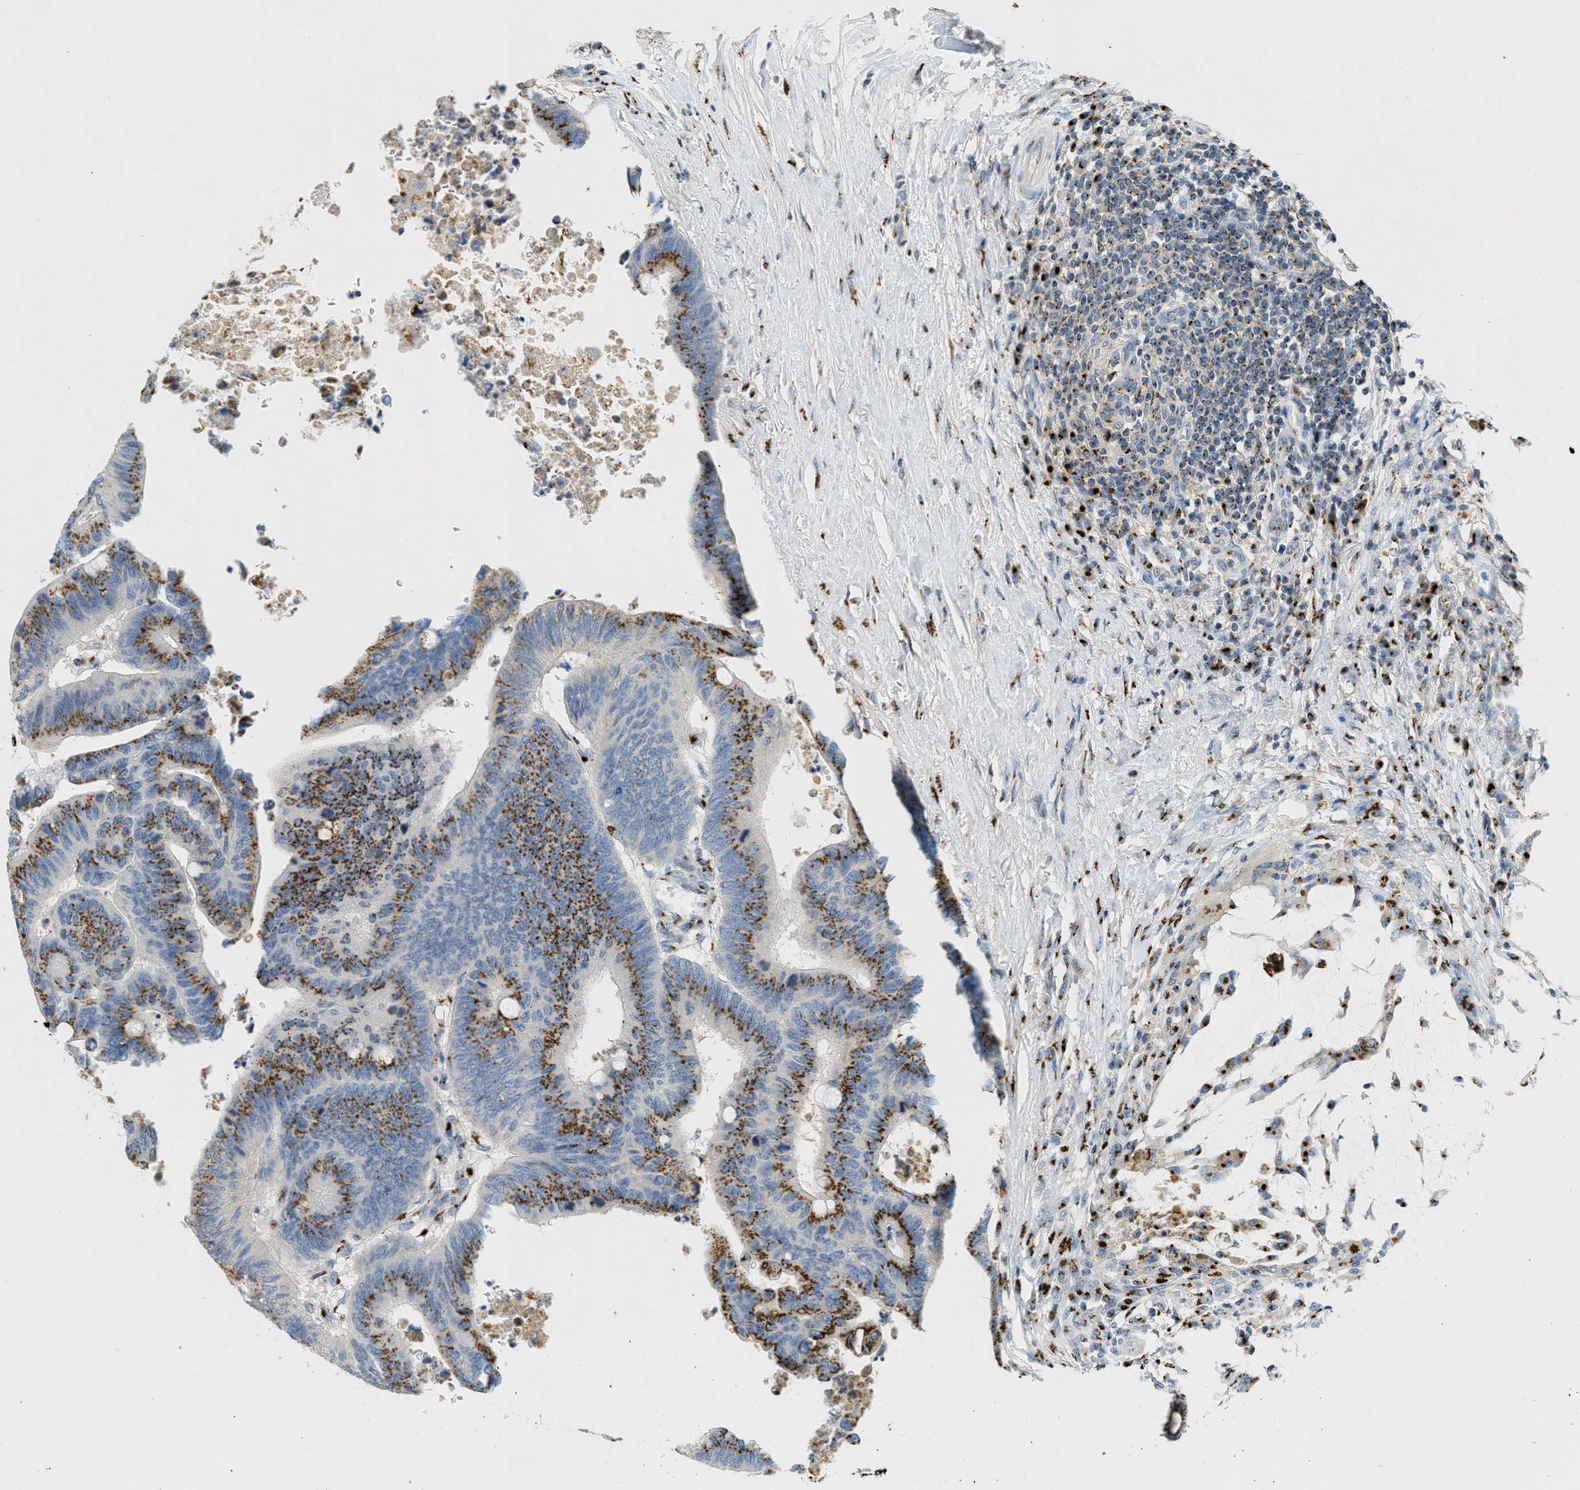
{"staining": {"intensity": "moderate", "quantity": ">75%", "location": "cytoplasmic/membranous"}, "tissue": "colorectal cancer", "cell_type": "Tumor cells", "image_type": "cancer", "snomed": [{"axis": "morphology", "description": "Normal tissue, NOS"}, {"axis": "morphology", "description": "Adenocarcinoma, NOS"}, {"axis": "topography", "description": "Rectum"}, {"axis": "topography", "description": "Peripheral nerve tissue"}], "caption": "High-power microscopy captured an IHC micrograph of colorectal cancer, revealing moderate cytoplasmic/membranous expression in about >75% of tumor cells. (brown staining indicates protein expression, while blue staining denotes nuclei).", "gene": "ENTPD4", "patient": {"sex": "male", "age": 92}}